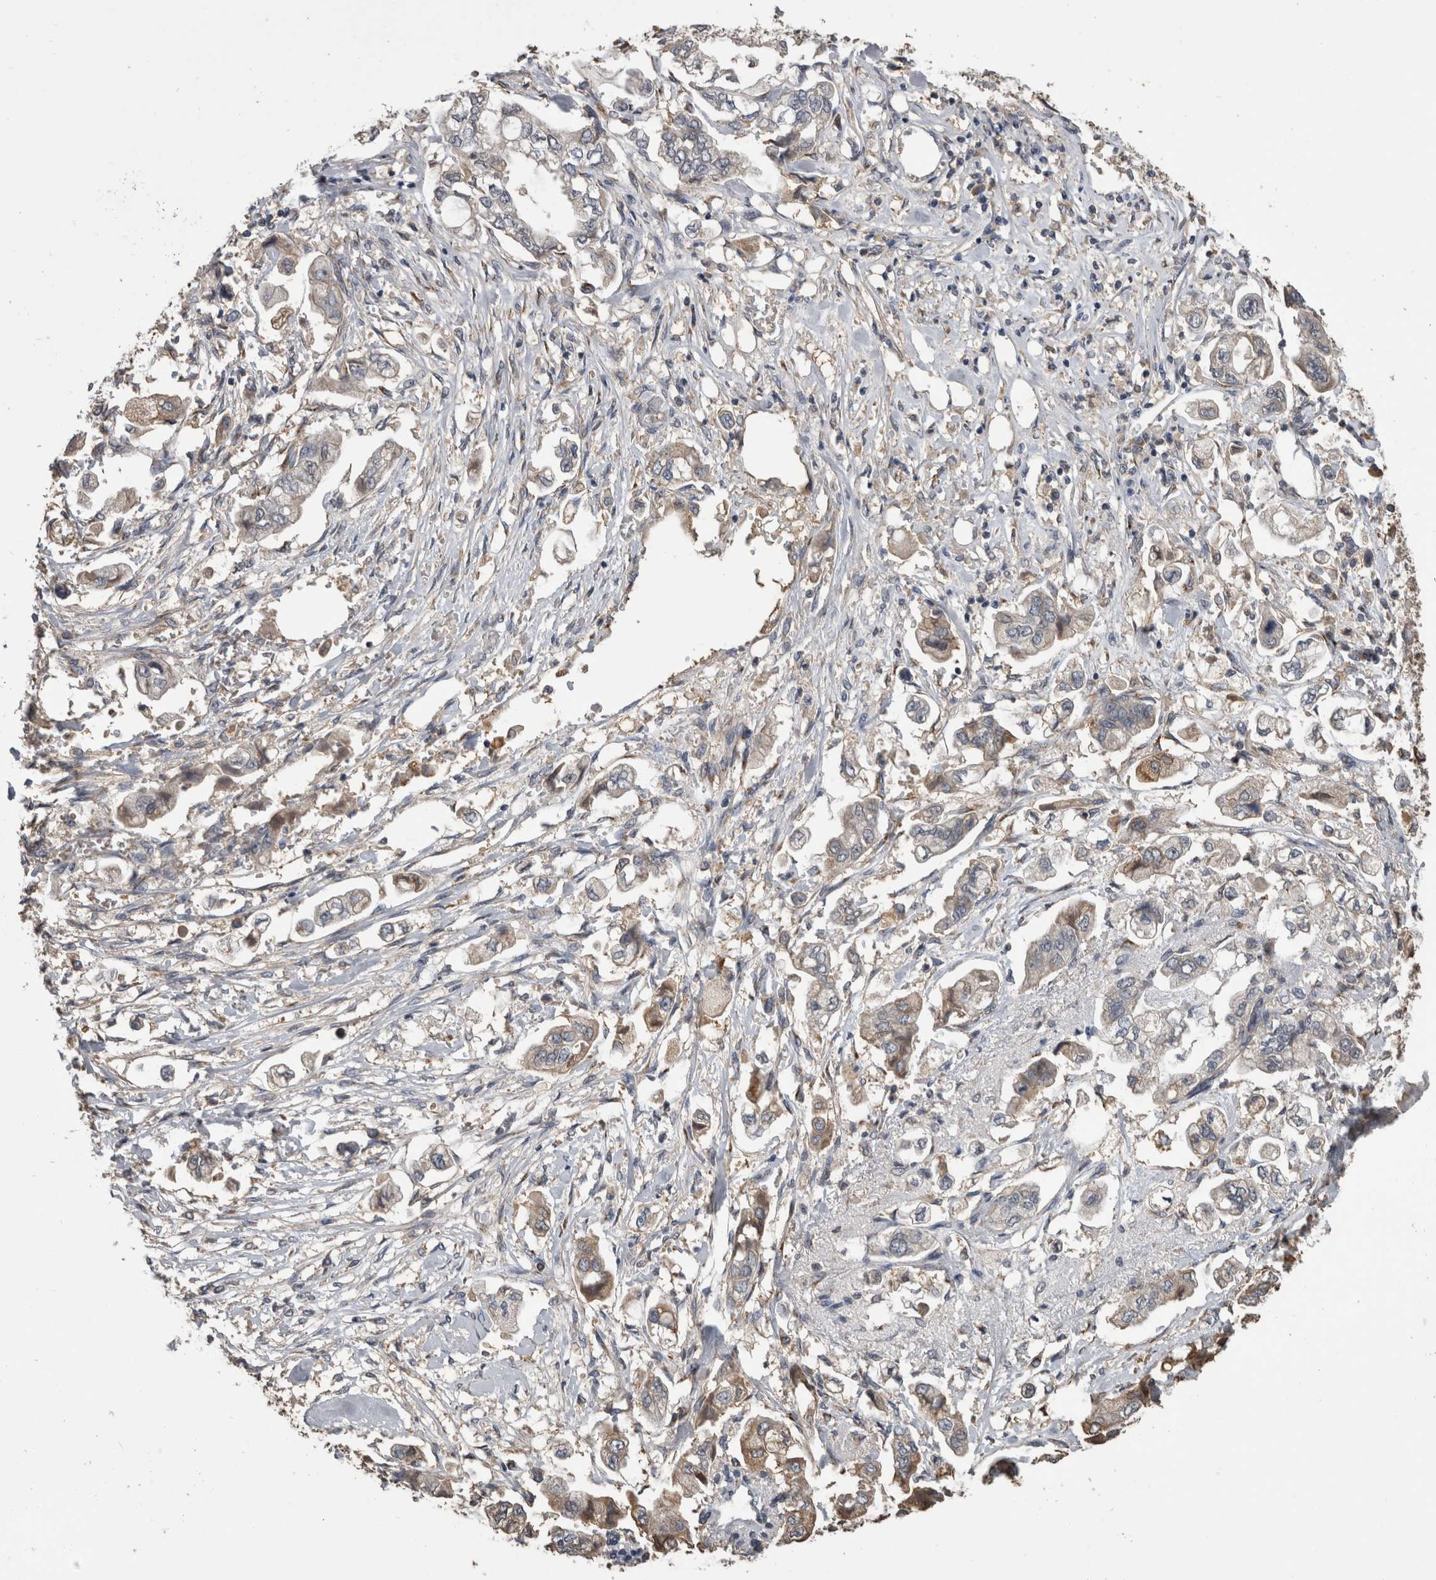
{"staining": {"intensity": "weak", "quantity": "25%-75%", "location": "cytoplasmic/membranous"}, "tissue": "stomach cancer", "cell_type": "Tumor cells", "image_type": "cancer", "snomed": [{"axis": "morphology", "description": "Adenocarcinoma, NOS"}, {"axis": "topography", "description": "Stomach"}], "caption": "Immunohistochemistry histopathology image of stomach cancer stained for a protein (brown), which reveals low levels of weak cytoplasmic/membranous positivity in approximately 25%-75% of tumor cells.", "gene": "ANXA13", "patient": {"sex": "male", "age": 62}}